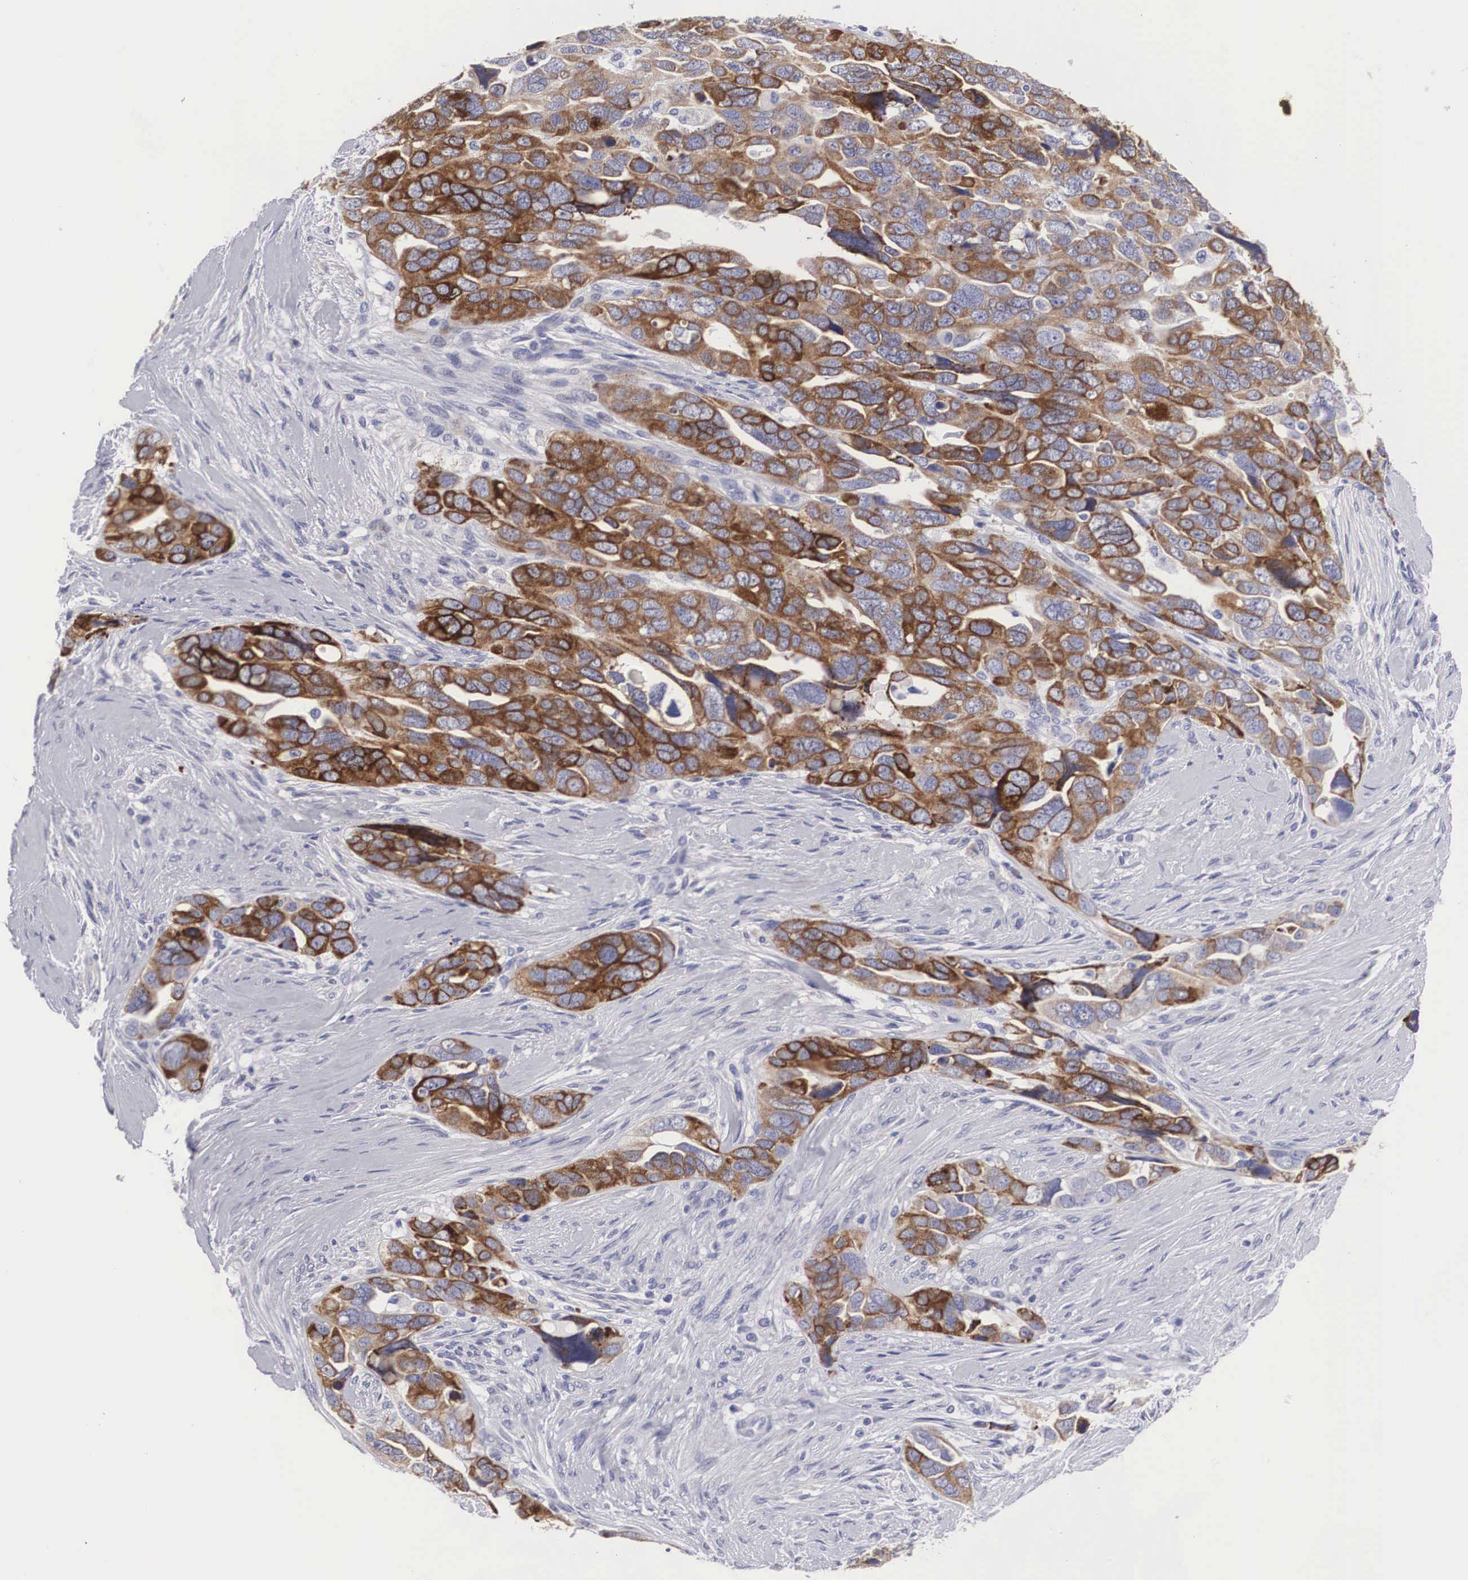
{"staining": {"intensity": "strong", "quantity": ">75%", "location": "cytoplasmic/membranous"}, "tissue": "ovarian cancer", "cell_type": "Tumor cells", "image_type": "cancer", "snomed": [{"axis": "morphology", "description": "Cystadenocarcinoma, serous, NOS"}, {"axis": "topography", "description": "Ovary"}], "caption": "Serous cystadenocarcinoma (ovarian) stained for a protein (brown) exhibits strong cytoplasmic/membranous positive positivity in approximately >75% of tumor cells.", "gene": "ARMCX3", "patient": {"sex": "female", "age": 63}}